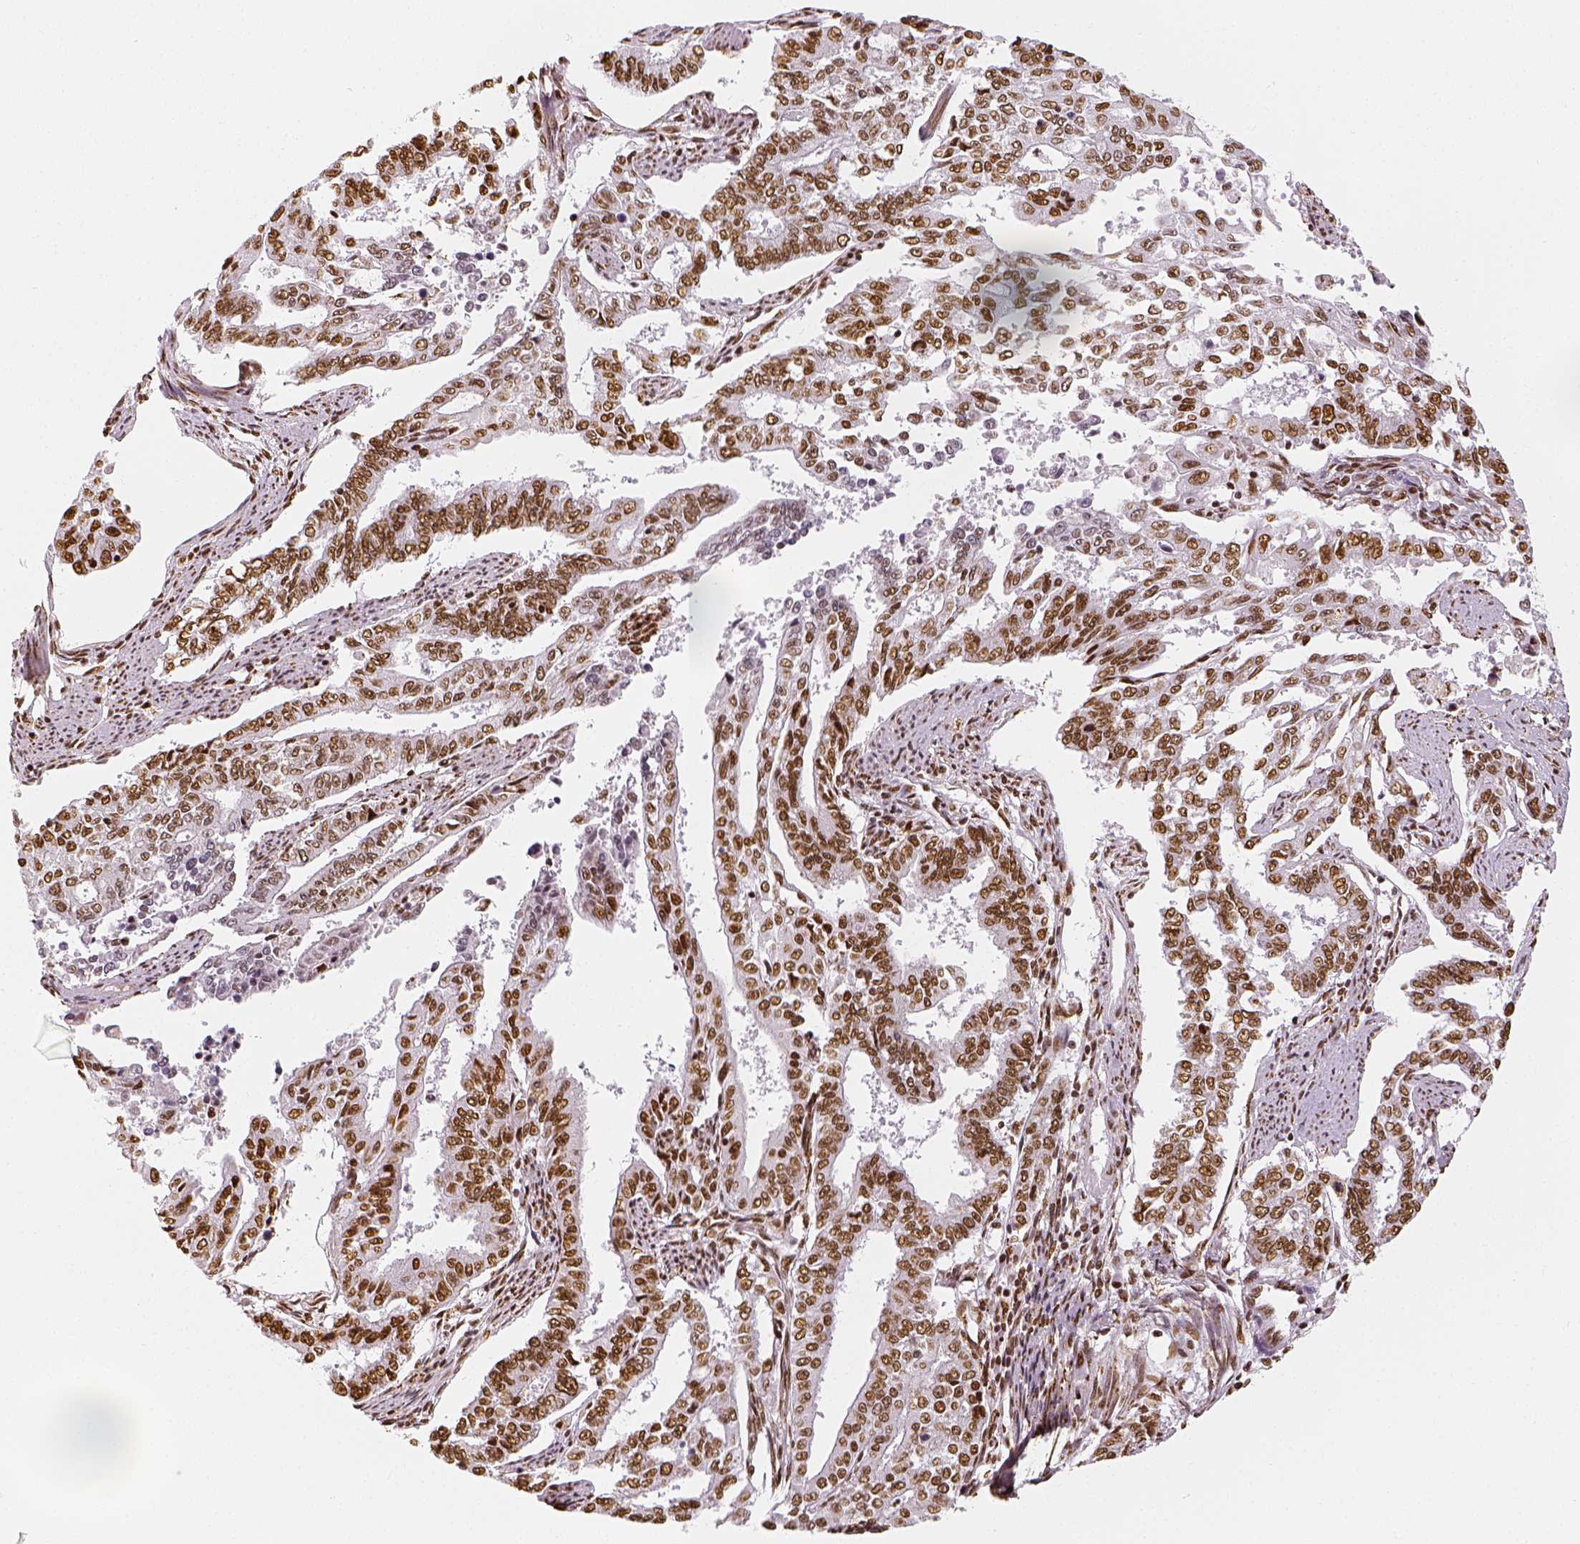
{"staining": {"intensity": "moderate", "quantity": ">75%", "location": "nuclear"}, "tissue": "endometrial cancer", "cell_type": "Tumor cells", "image_type": "cancer", "snomed": [{"axis": "morphology", "description": "Adenocarcinoma, NOS"}, {"axis": "topography", "description": "Uterus"}], "caption": "Immunohistochemical staining of endometrial cancer (adenocarcinoma) exhibits medium levels of moderate nuclear positivity in approximately >75% of tumor cells. (IHC, brightfield microscopy, high magnification).", "gene": "KDM5B", "patient": {"sex": "female", "age": 59}}